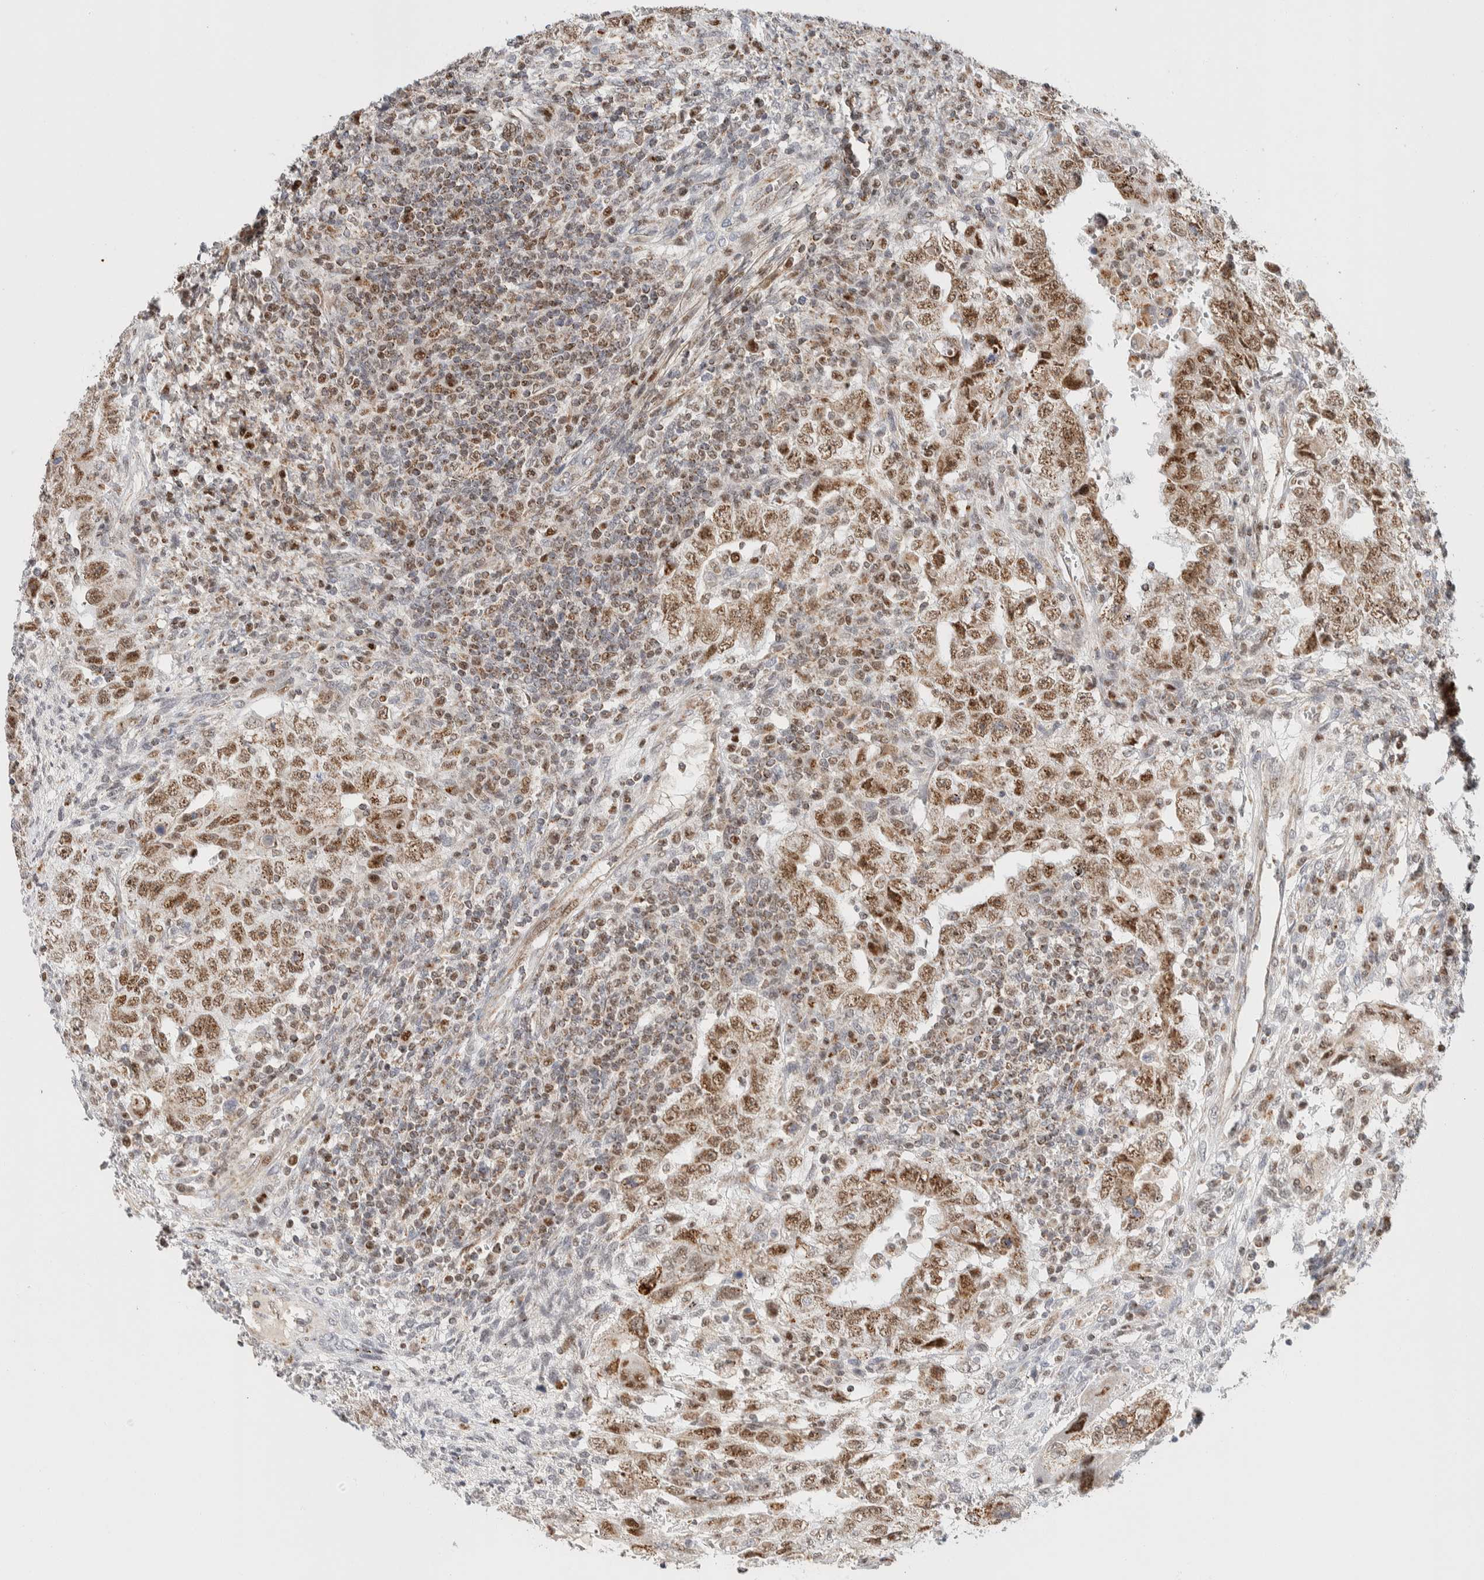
{"staining": {"intensity": "moderate", "quantity": ">75%", "location": "nuclear"}, "tissue": "testis cancer", "cell_type": "Tumor cells", "image_type": "cancer", "snomed": [{"axis": "morphology", "description": "Carcinoma, Embryonal, NOS"}, {"axis": "topography", "description": "Testis"}], "caption": "There is medium levels of moderate nuclear staining in tumor cells of testis cancer, as demonstrated by immunohistochemical staining (brown color).", "gene": "TSPAN32", "patient": {"sex": "male", "age": 26}}